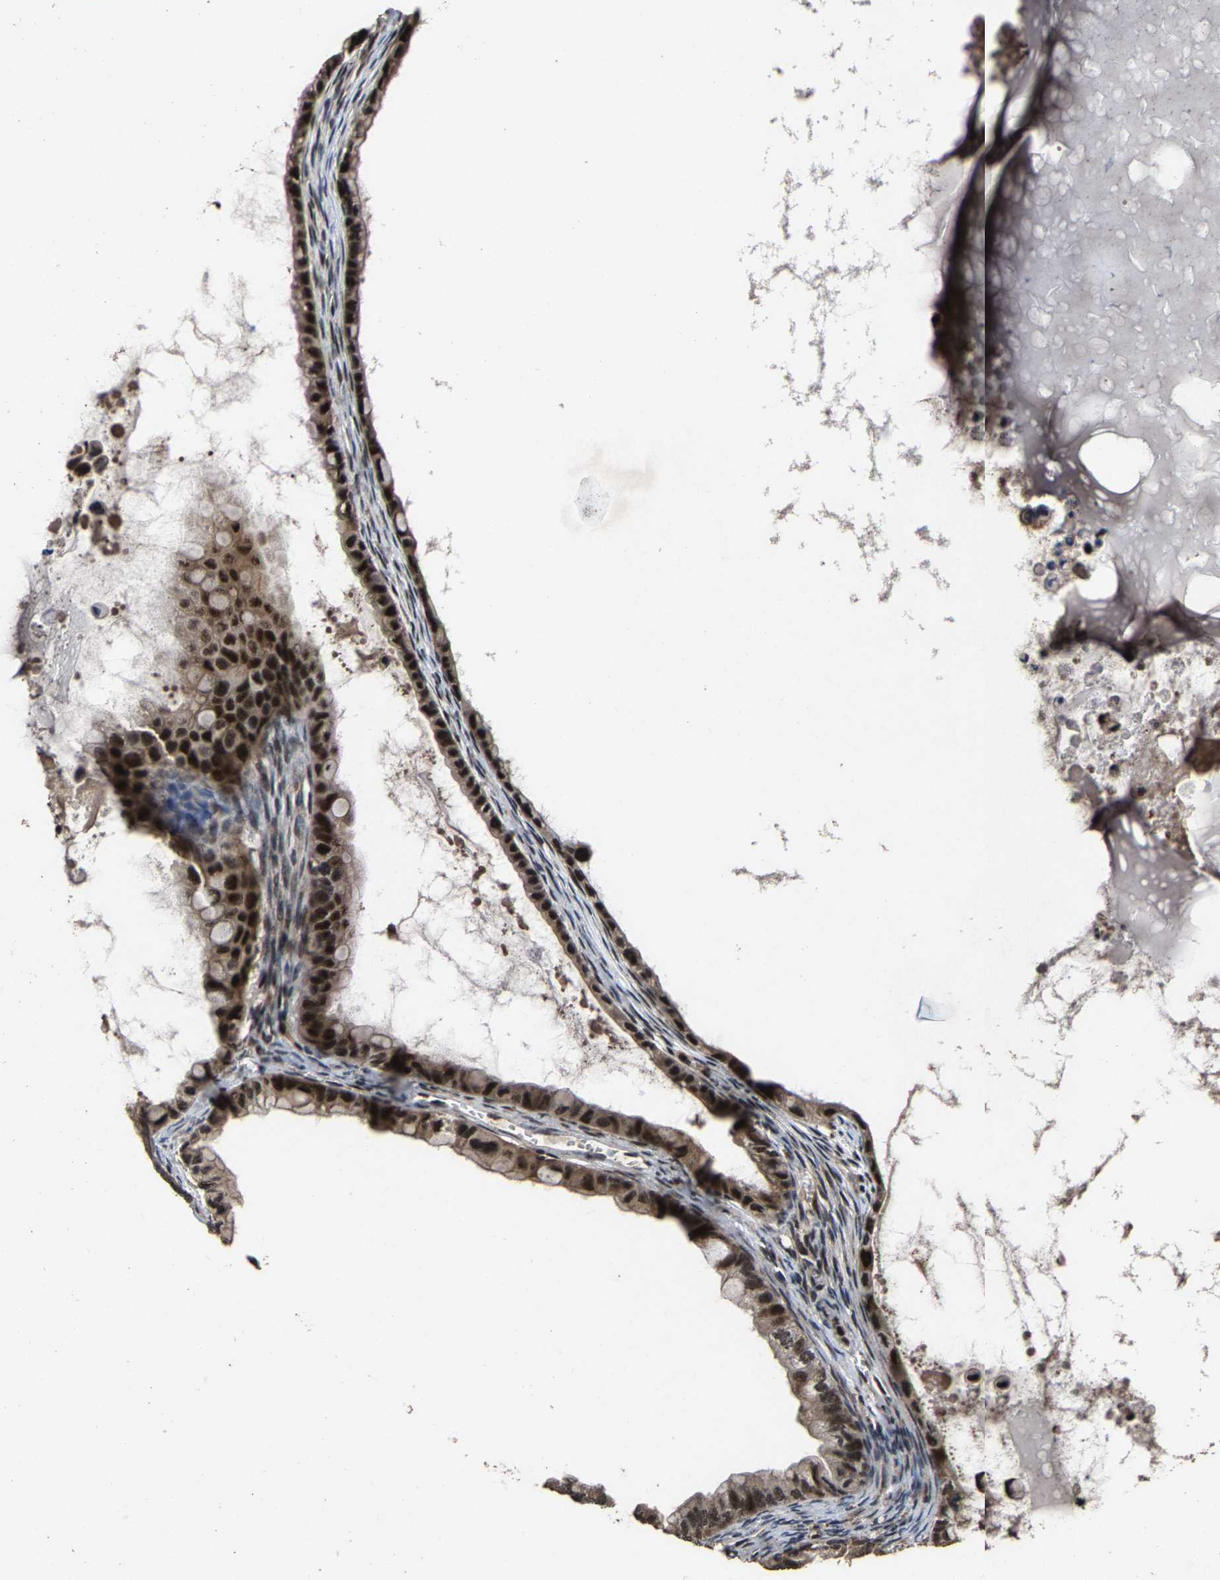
{"staining": {"intensity": "moderate", "quantity": ">75%", "location": "nuclear"}, "tissue": "ovarian cancer", "cell_type": "Tumor cells", "image_type": "cancer", "snomed": [{"axis": "morphology", "description": "Cystadenocarcinoma, mucinous, NOS"}, {"axis": "topography", "description": "Ovary"}], "caption": "High-power microscopy captured an immunohistochemistry image of ovarian mucinous cystadenocarcinoma, revealing moderate nuclear staining in approximately >75% of tumor cells. Using DAB (brown) and hematoxylin (blue) stains, captured at high magnification using brightfield microscopy.", "gene": "HAUS6", "patient": {"sex": "female", "age": 80}}